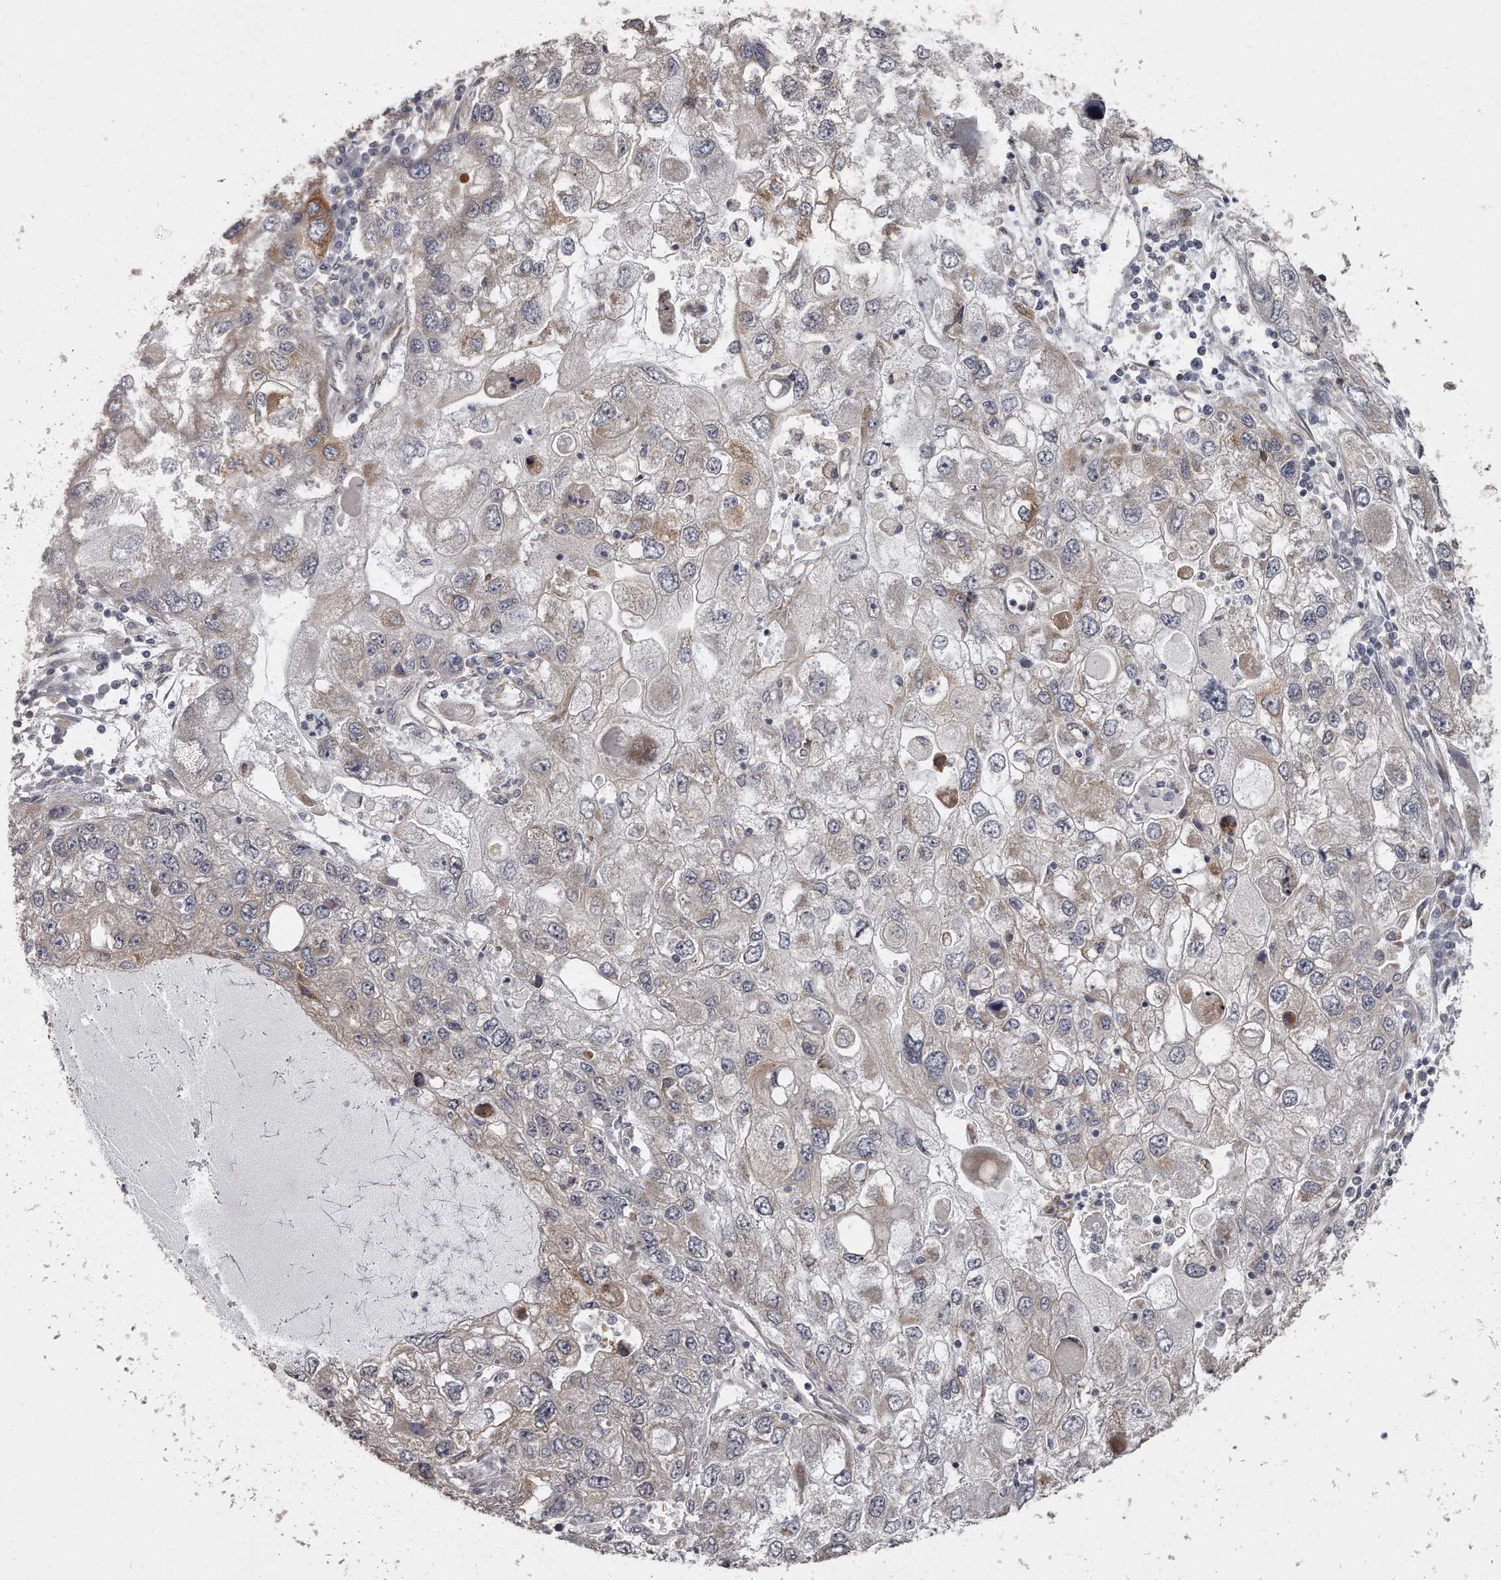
{"staining": {"intensity": "weak", "quantity": "25%-75%", "location": "cytoplasmic/membranous"}, "tissue": "endometrial cancer", "cell_type": "Tumor cells", "image_type": "cancer", "snomed": [{"axis": "morphology", "description": "Adenocarcinoma, NOS"}, {"axis": "topography", "description": "Endometrium"}], "caption": "A brown stain highlights weak cytoplasmic/membranous staining of a protein in endometrial cancer tumor cells.", "gene": "TRAPPC14", "patient": {"sex": "female", "age": 49}}